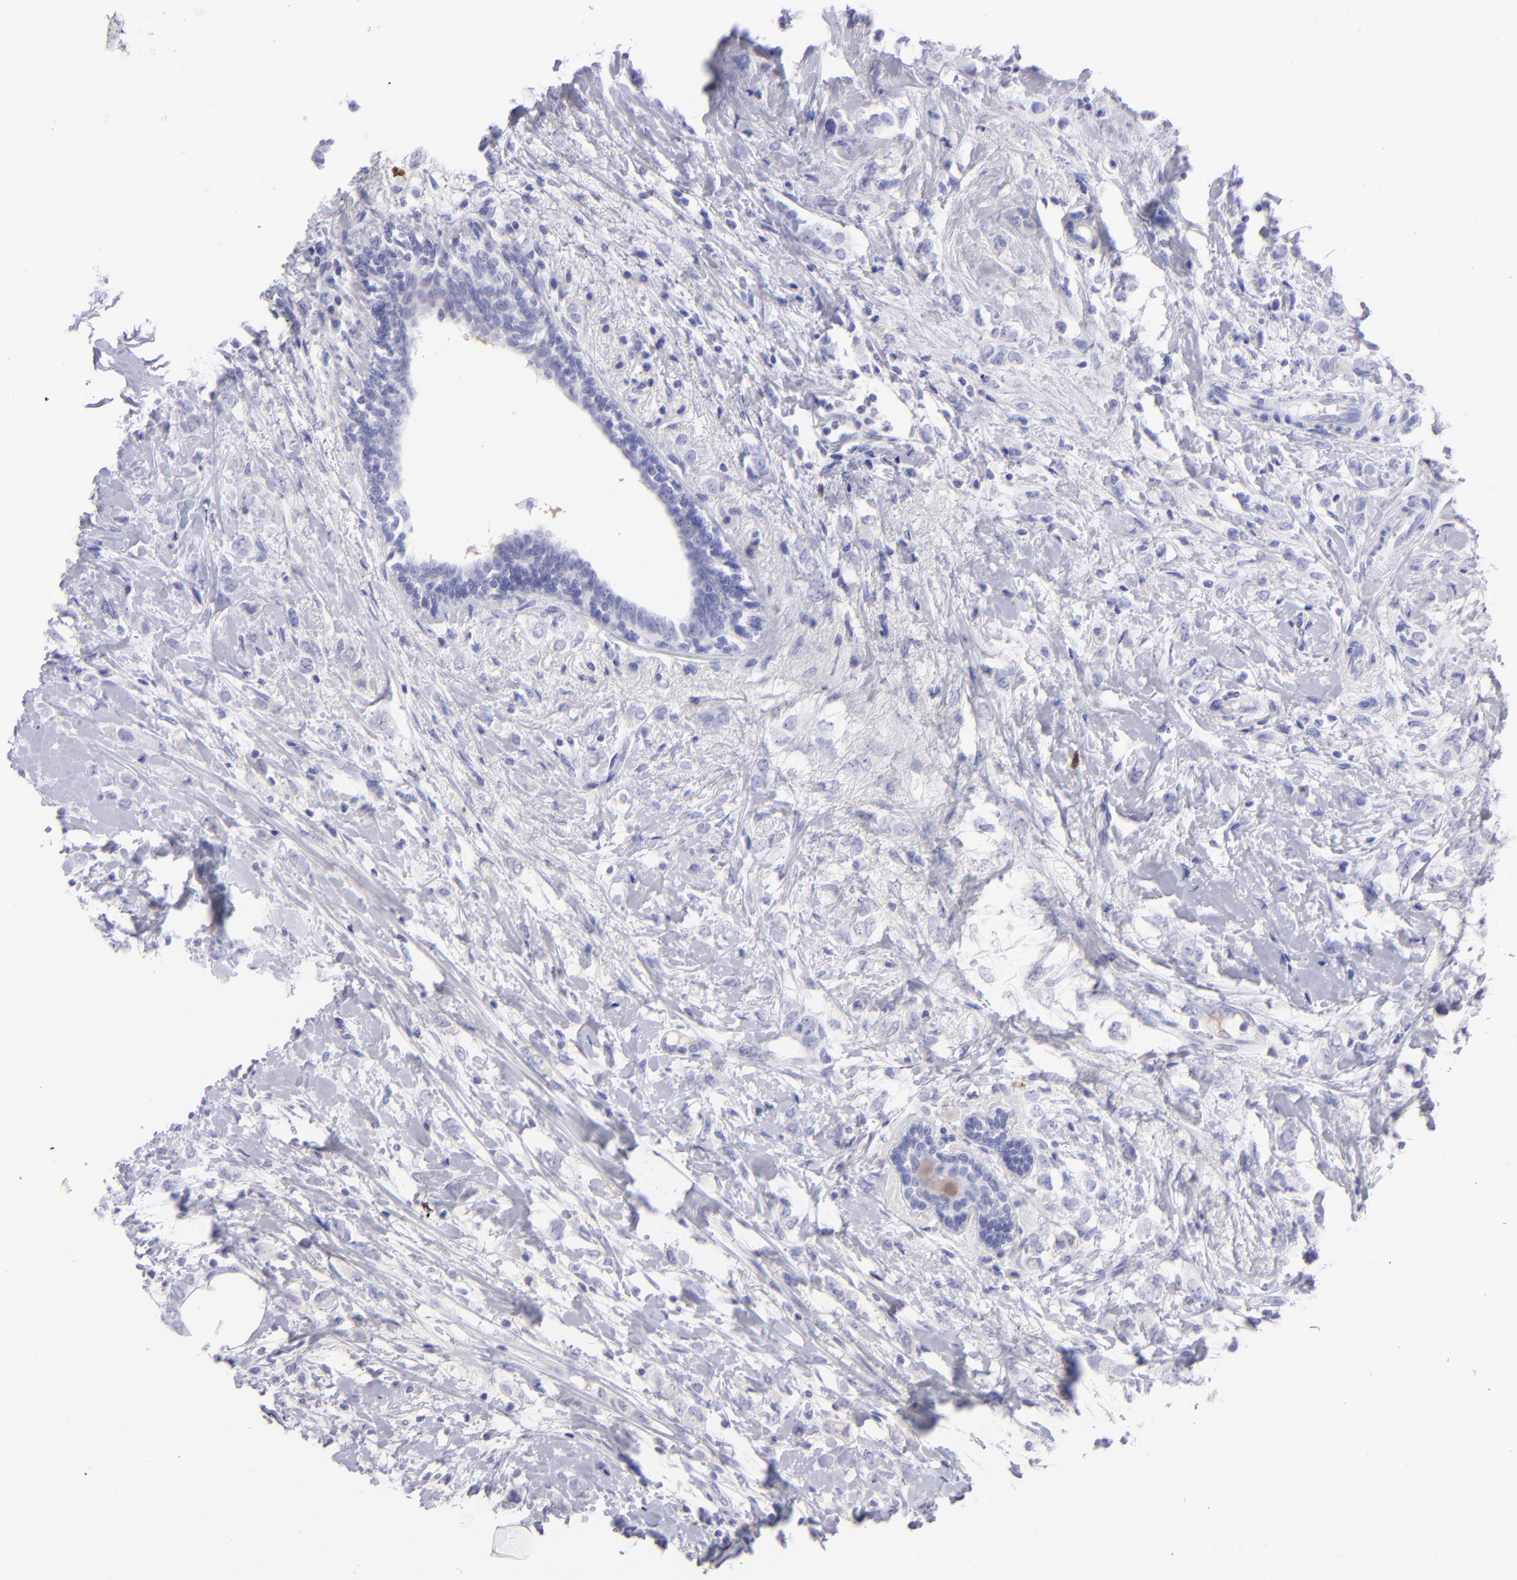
{"staining": {"intensity": "negative", "quantity": "none", "location": "none"}, "tissue": "breast cancer", "cell_type": "Tumor cells", "image_type": "cancer", "snomed": [{"axis": "morphology", "description": "Normal tissue, NOS"}, {"axis": "morphology", "description": "Lobular carcinoma"}, {"axis": "topography", "description": "Breast"}], "caption": "Immunohistochemistry (IHC) image of neoplastic tissue: breast lobular carcinoma stained with DAB displays no significant protein staining in tumor cells.", "gene": "SLC1A2", "patient": {"sex": "female", "age": 47}}